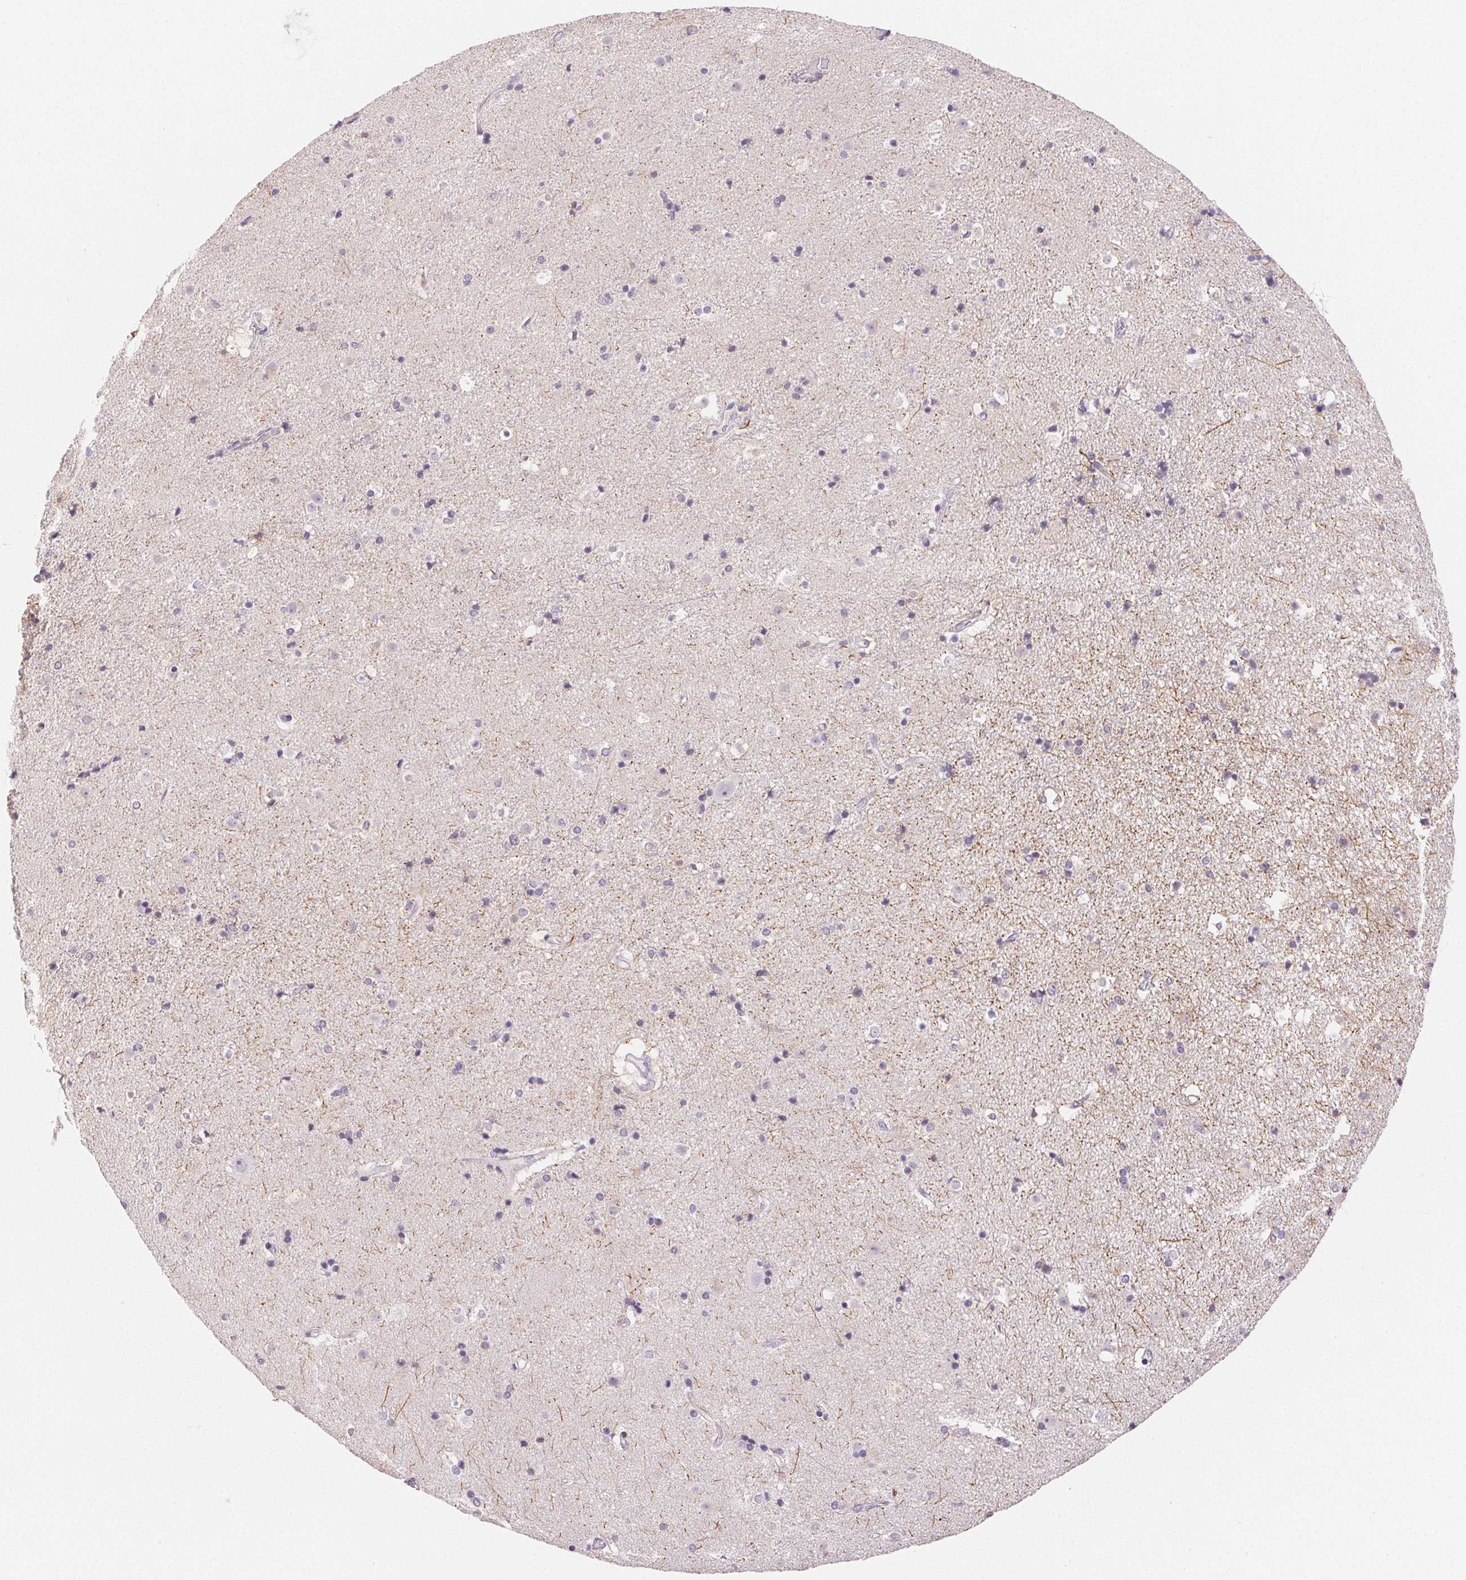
{"staining": {"intensity": "negative", "quantity": "none", "location": "none"}, "tissue": "caudate", "cell_type": "Glial cells", "image_type": "normal", "snomed": [{"axis": "morphology", "description": "Normal tissue, NOS"}, {"axis": "topography", "description": "Lateral ventricle wall"}], "caption": "Immunohistochemistry (IHC) of benign human caudate exhibits no expression in glial cells. Brightfield microscopy of immunohistochemistry (IHC) stained with DAB (3,3'-diaminobenzidine) (brown) and hematoxylin (blue), captured at high magnification.", "gene": "SFTPD", "patient": {"sex": "female", "age": 71}}